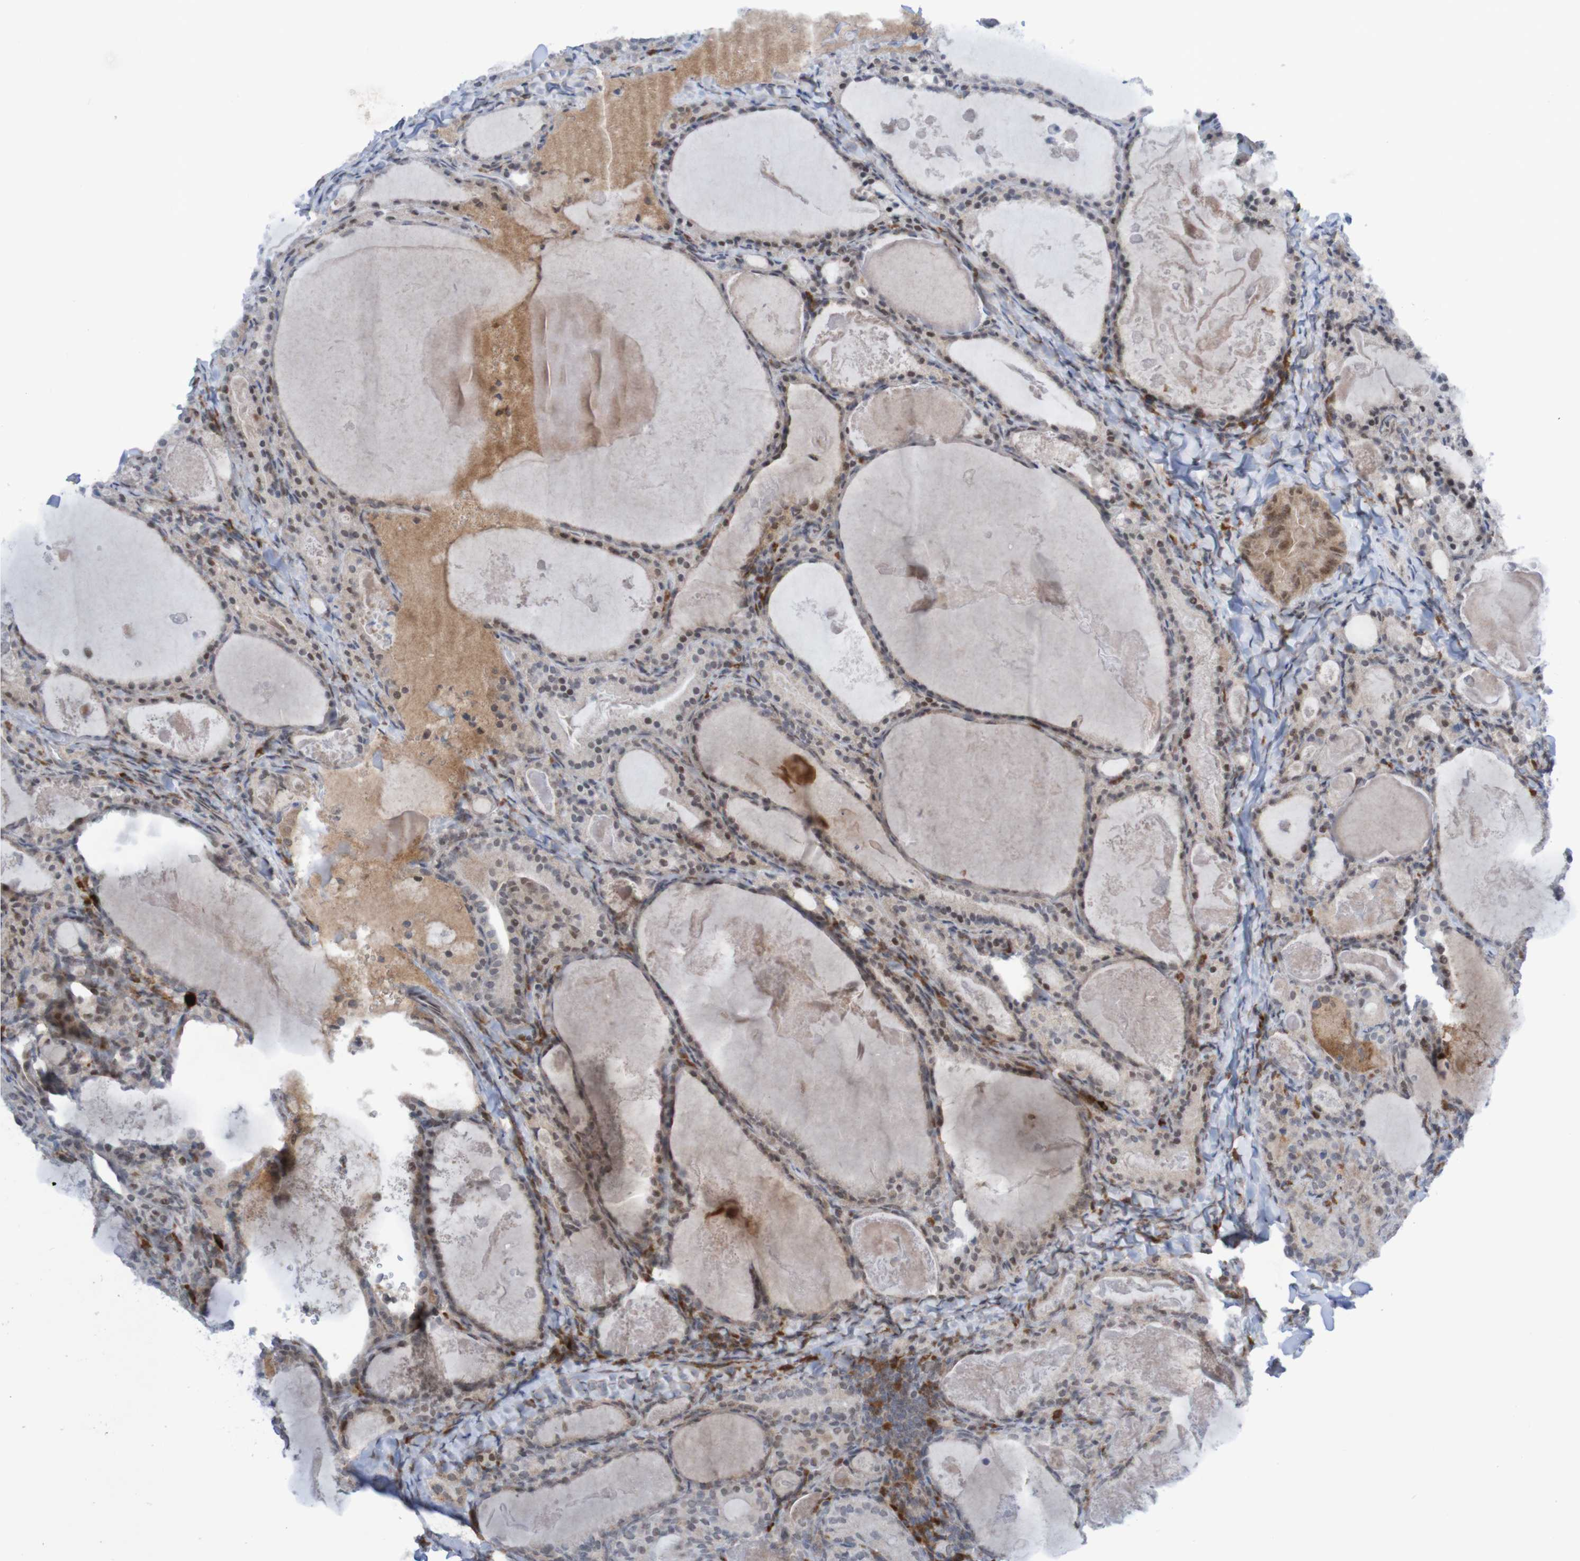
{"staining": {"intensity": "negative", "quantity": "none", "location": "none"}, "tissue": "thyroid cancer", "cell_type": "Tumor cells", "image_type": "cancer", "snomed": [{"axis": "morphology", "description": "Papillary adenocarcinoma, NOS"}, {"axis": "topography", "description": "Thyroid gland"}], "caption": "Tumor cells are negative for brown protein staining in papillary adenocarcinoma (thyroid).", "gene": "ITLN1", "patient": {"sex": "female", "age": 42}}